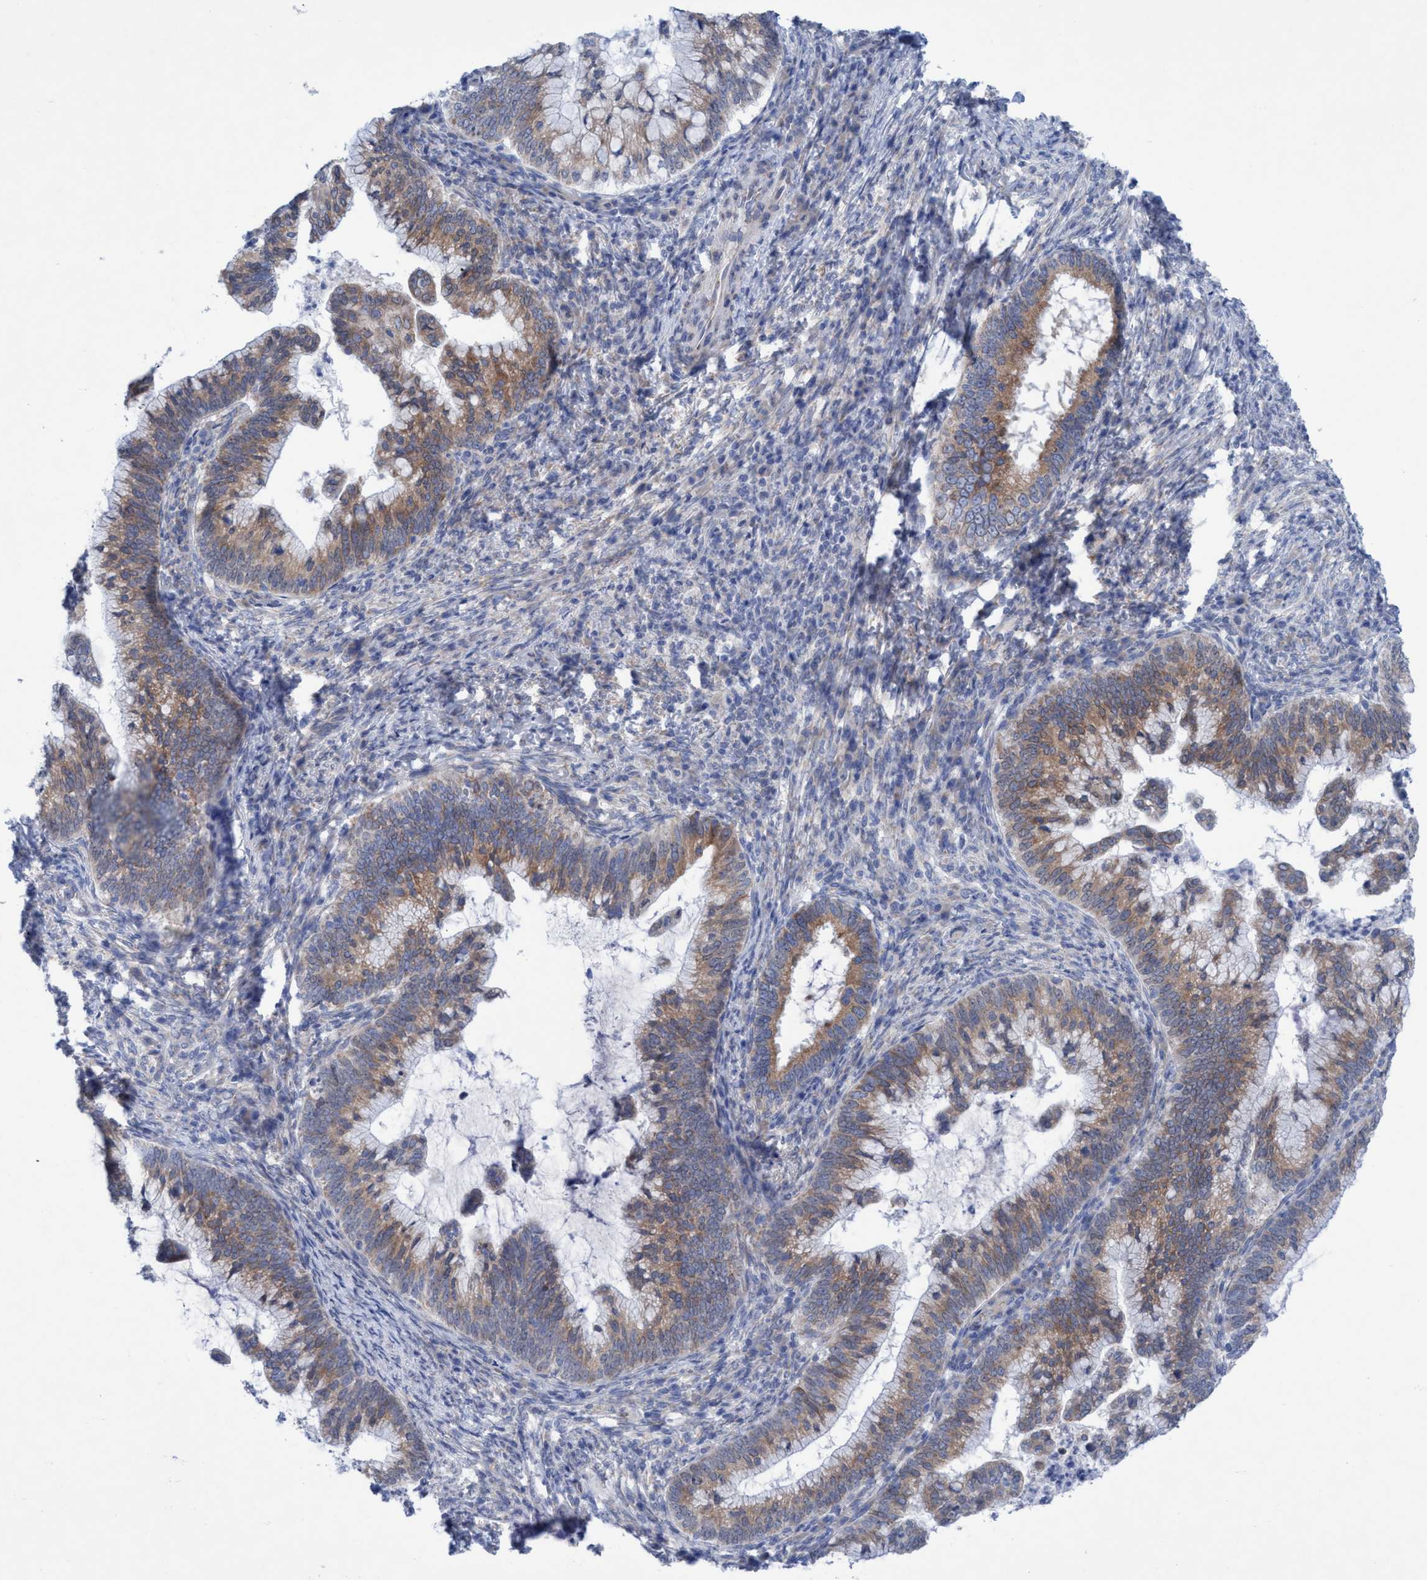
{"staining": {"intensity": "moderate", "quantity": ">75%", "location": "cytoplasmic/membranous"}, "tissue": "cervical cancer", "cell_type": "Tumor cells", "image_type": "cancer", "snomed": [{"axis": "morphology", "description": "Adenocarcinoma, NOS"}, {"axis": "topography", "description": "Cervix"}], "caption": "Protein positivity by IHC reveals moderate cytoplasmic/membranous expression in approximately >75% of tumor cells in cervical cancer. The staining was performed using DAB (3,3'-diaminobenzidine), with brown indicating positive protein expression. Nuclei are stained blue with hematoxylin.", "gene": "RSAD1", "patient": {"sex": "female", "age": 36}}